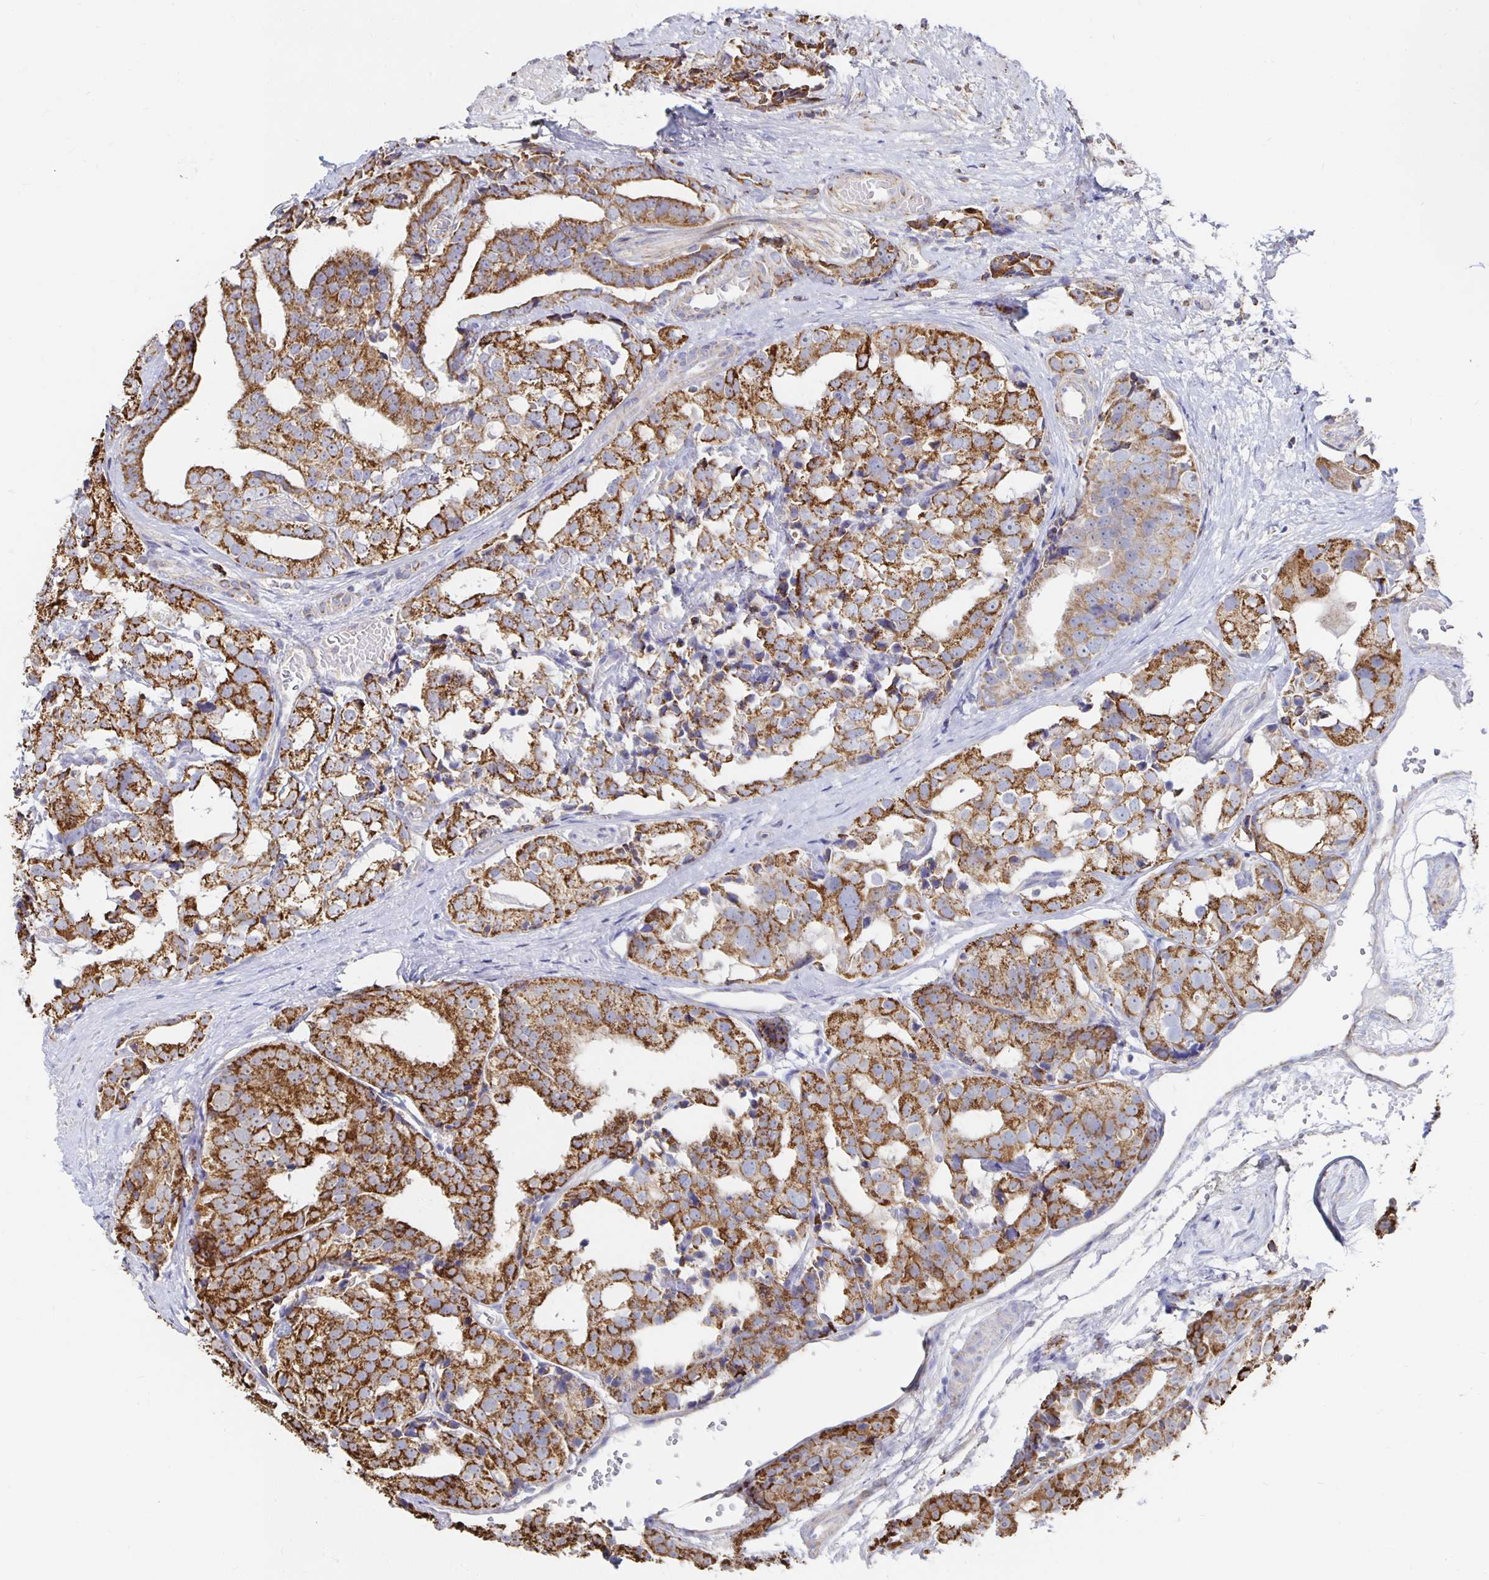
{"staining": {"intensity": "moderate", "quantity": ">75%", "location": "cytoplasmic/membranous"}, "tissue": "prostate cancer", "cell_type": "Tumor cells", "image_type": "cancer", "snomed": [{"axis": "morphology", "description": "Adenocarcinoma, High grade"}, {"axis": "topography", "description": "Prostate"}], "caption": "The histopathology image displays immunohistochemical staining of prostate cancer (adenocarcinoma (high-grade)). There is moderate cytoplasmic/membranous expression is identified in approximately >75% of tumor cells. (DAB IHC, brown staining for protein, blue staining for nuclei).", "gene": "NKX2-8", "patient": {"sex": "male", "age": 71}}